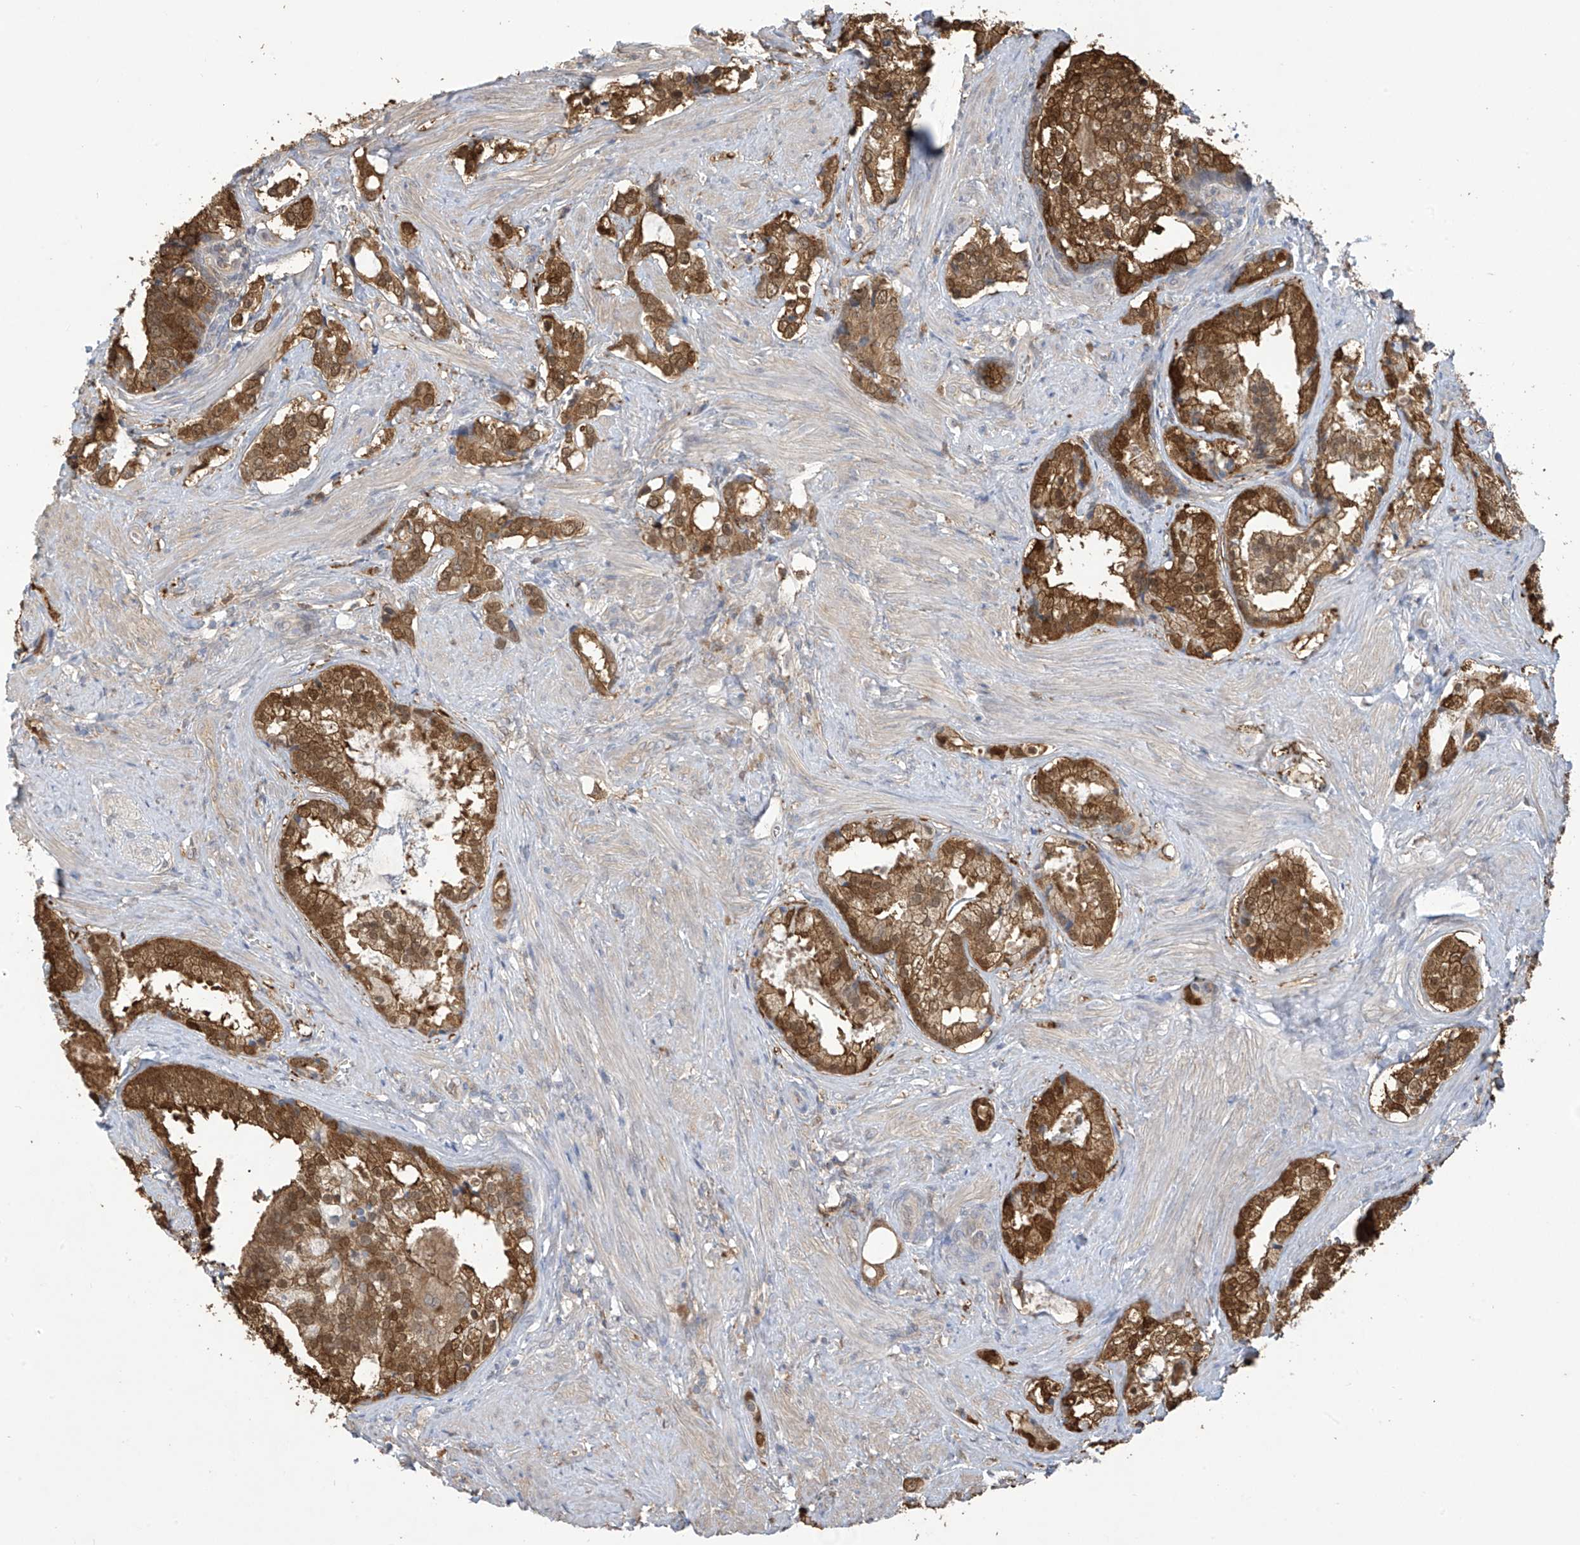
{"staining": {"intensity": "strong", "quantity": ">75%", "location": "cytoplasmic/membranous,nuclear"}, "tissue": "prostate cancer", "cell_type": "Tumor cells", "image_type": "cancer", "snomed": [{"axis": "morphology", "description": "Adenocarcinoma, High grade"}, {"axis": "topography", "description": "Prostate"}], "caption": "Tumor cells display high levels of strong cytoplasmic/membranous and nuclear expression in about >75% of cells in human adenocarcinoma (high-grade) (prostate).", "gene": "IDH1", "patient": {"sex": "male", "age": 58}}